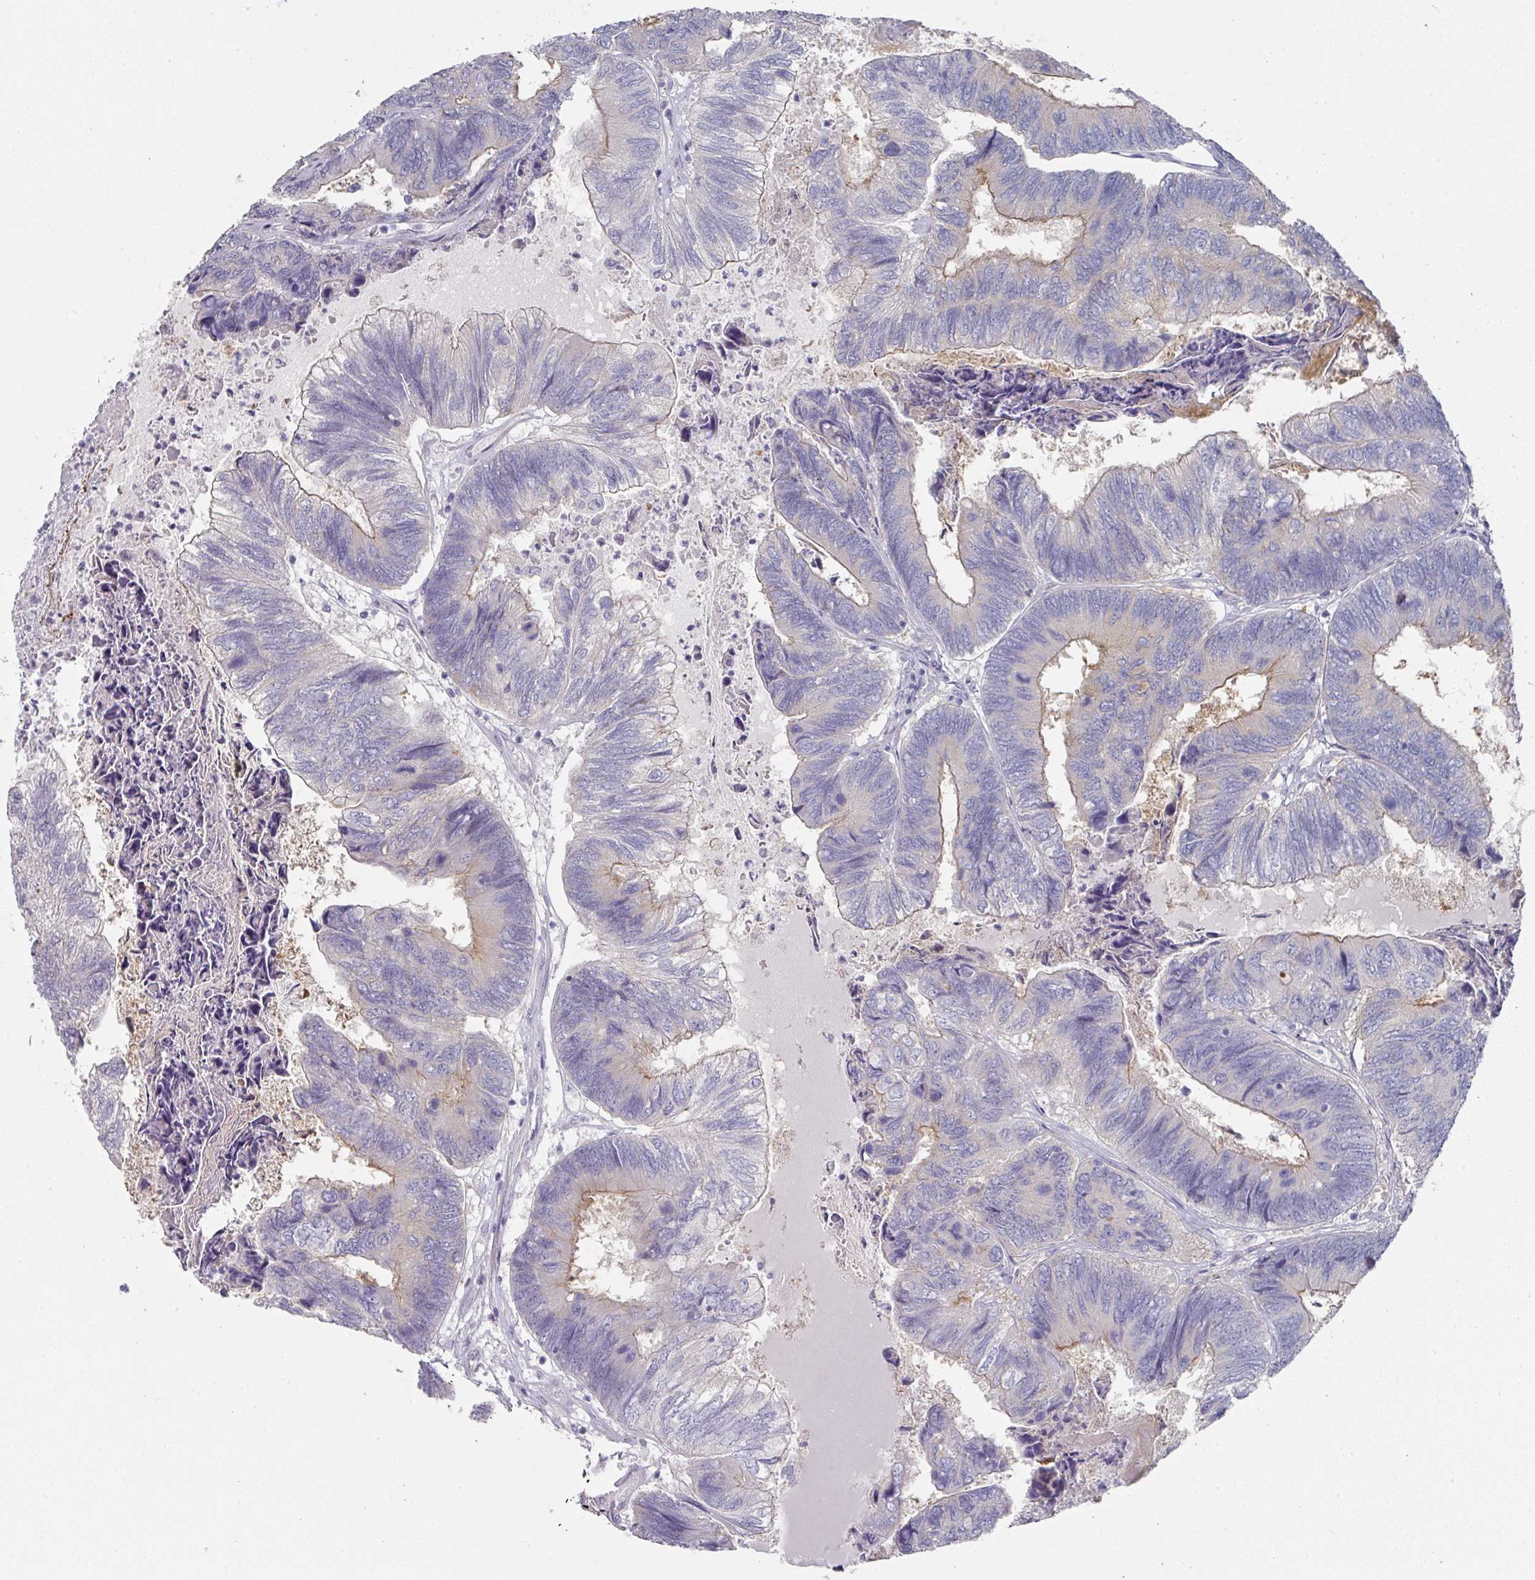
{"staining": {"intensity": "weak", "quantity": "25%-75%", "location": "cytoplasmic/membranous"}, "tissue": "colorectal cancer", "cell_type": "Tumor cells", "image_type": "cancer", "snomed": [{"axis": "morphology", "description": "Adenocarcinoma, NOS"}, {"axis": "topography", "description": "Colon"}], "caption": "This histopathology image shows IHC staining of colorectal adenocarcinoma, with low weak cytoplasmic/membranous expression in about 25%-75% of tumor cells.", "gene": "NT5C1A", "patient": {"sex": "female", "age": 67}}